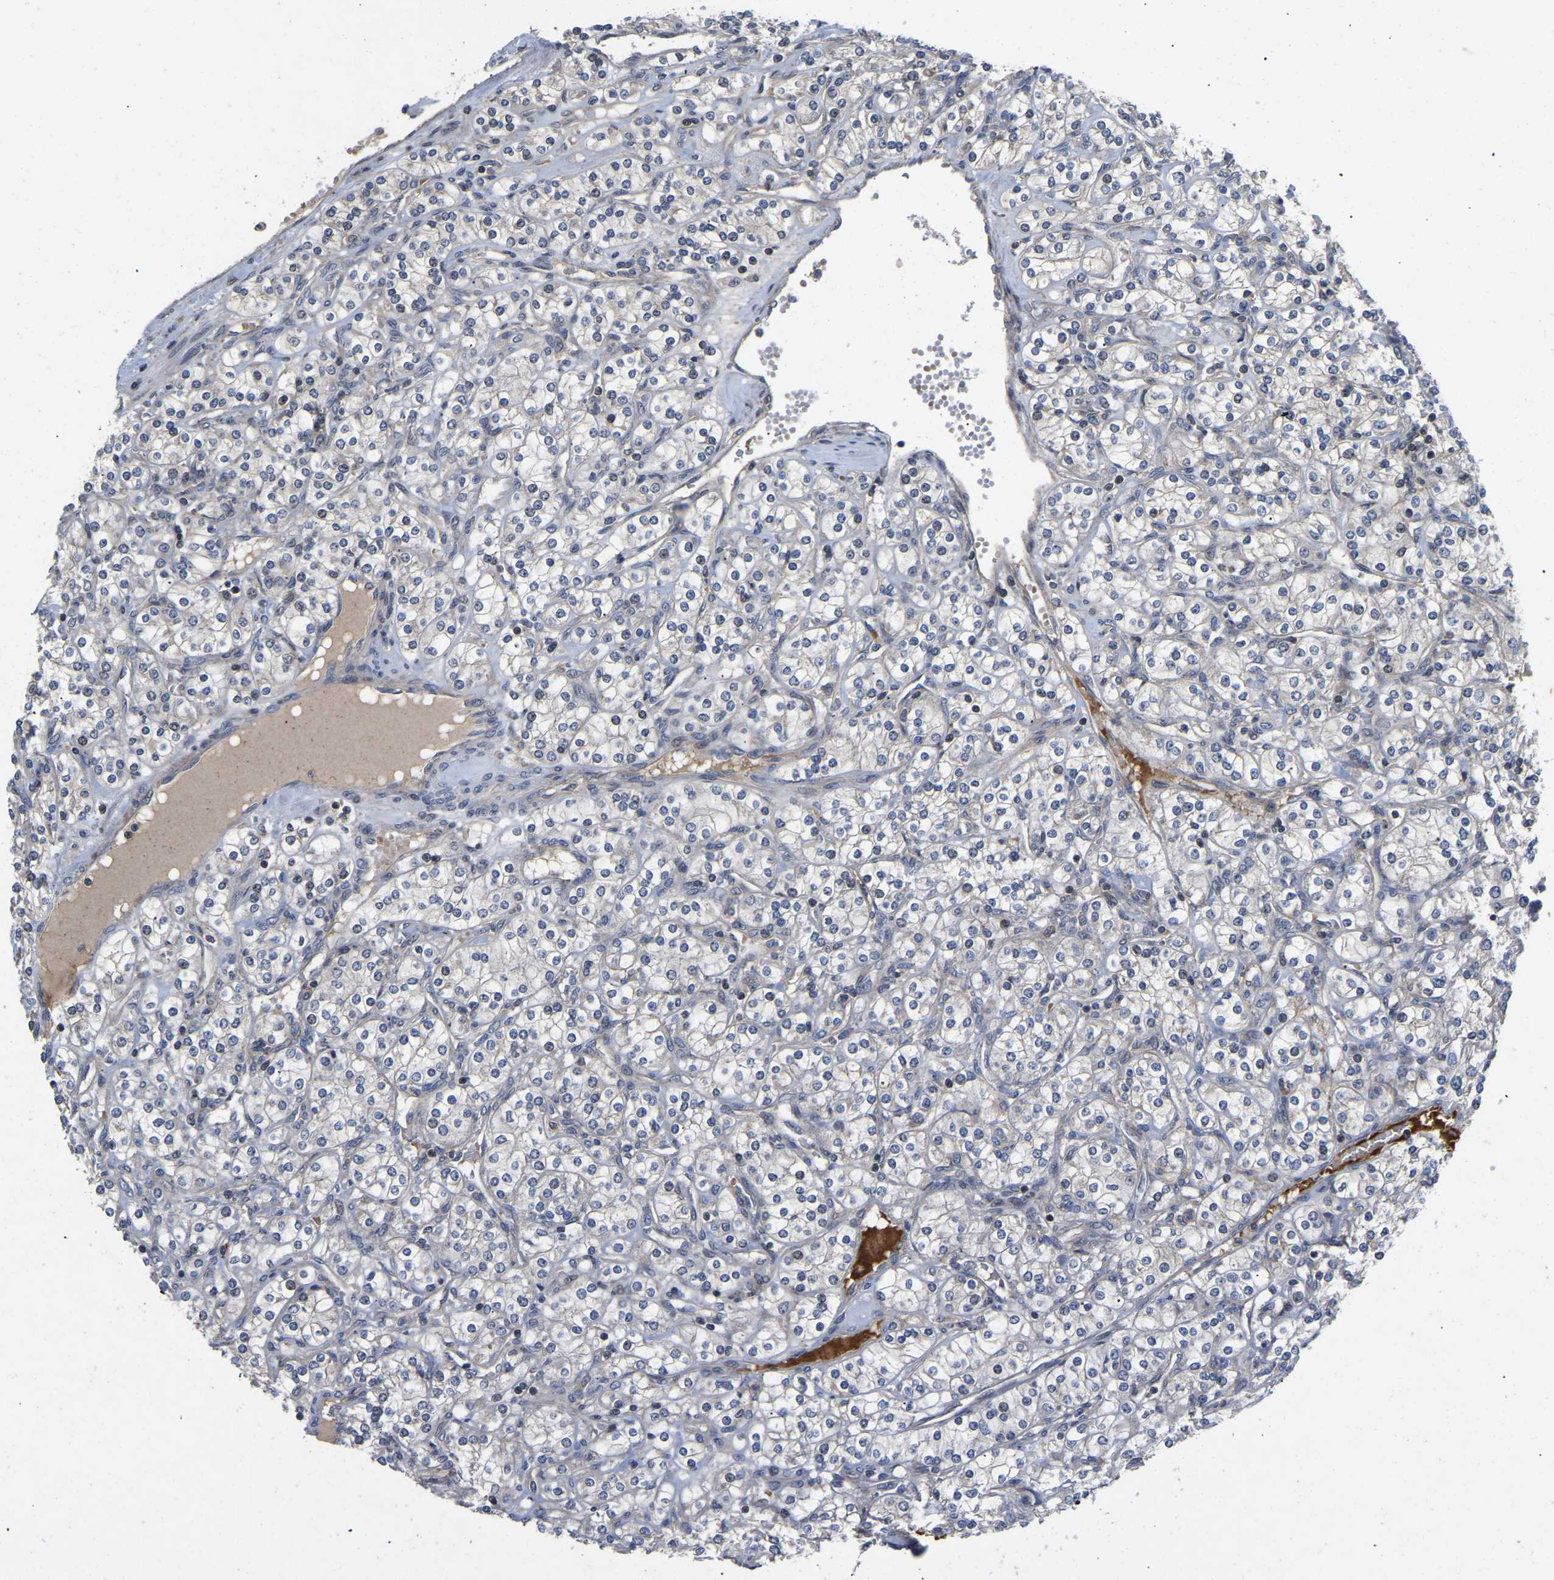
{"staining": {"intensity": "negative", "quantity": "none", "location": "none"}, "tissue": "renal cancer", "cell_type": "Tumor cells", "image_type": "cancer", "snomed": [{"axis": "morphology", "description": "Adenocarcinoma, NOS"}, {"axis": "topography", "description": "Kidney"}], "caption": "IHC micrograph of renal cancer (adenocarcinoma) stained for a protein (brown), which exhibits no expression in tumor cells. (IHC, brightfield microscopy, high magnification).", "gene": "PRDM14", "patient": {"sex": "male", "age": 77}}